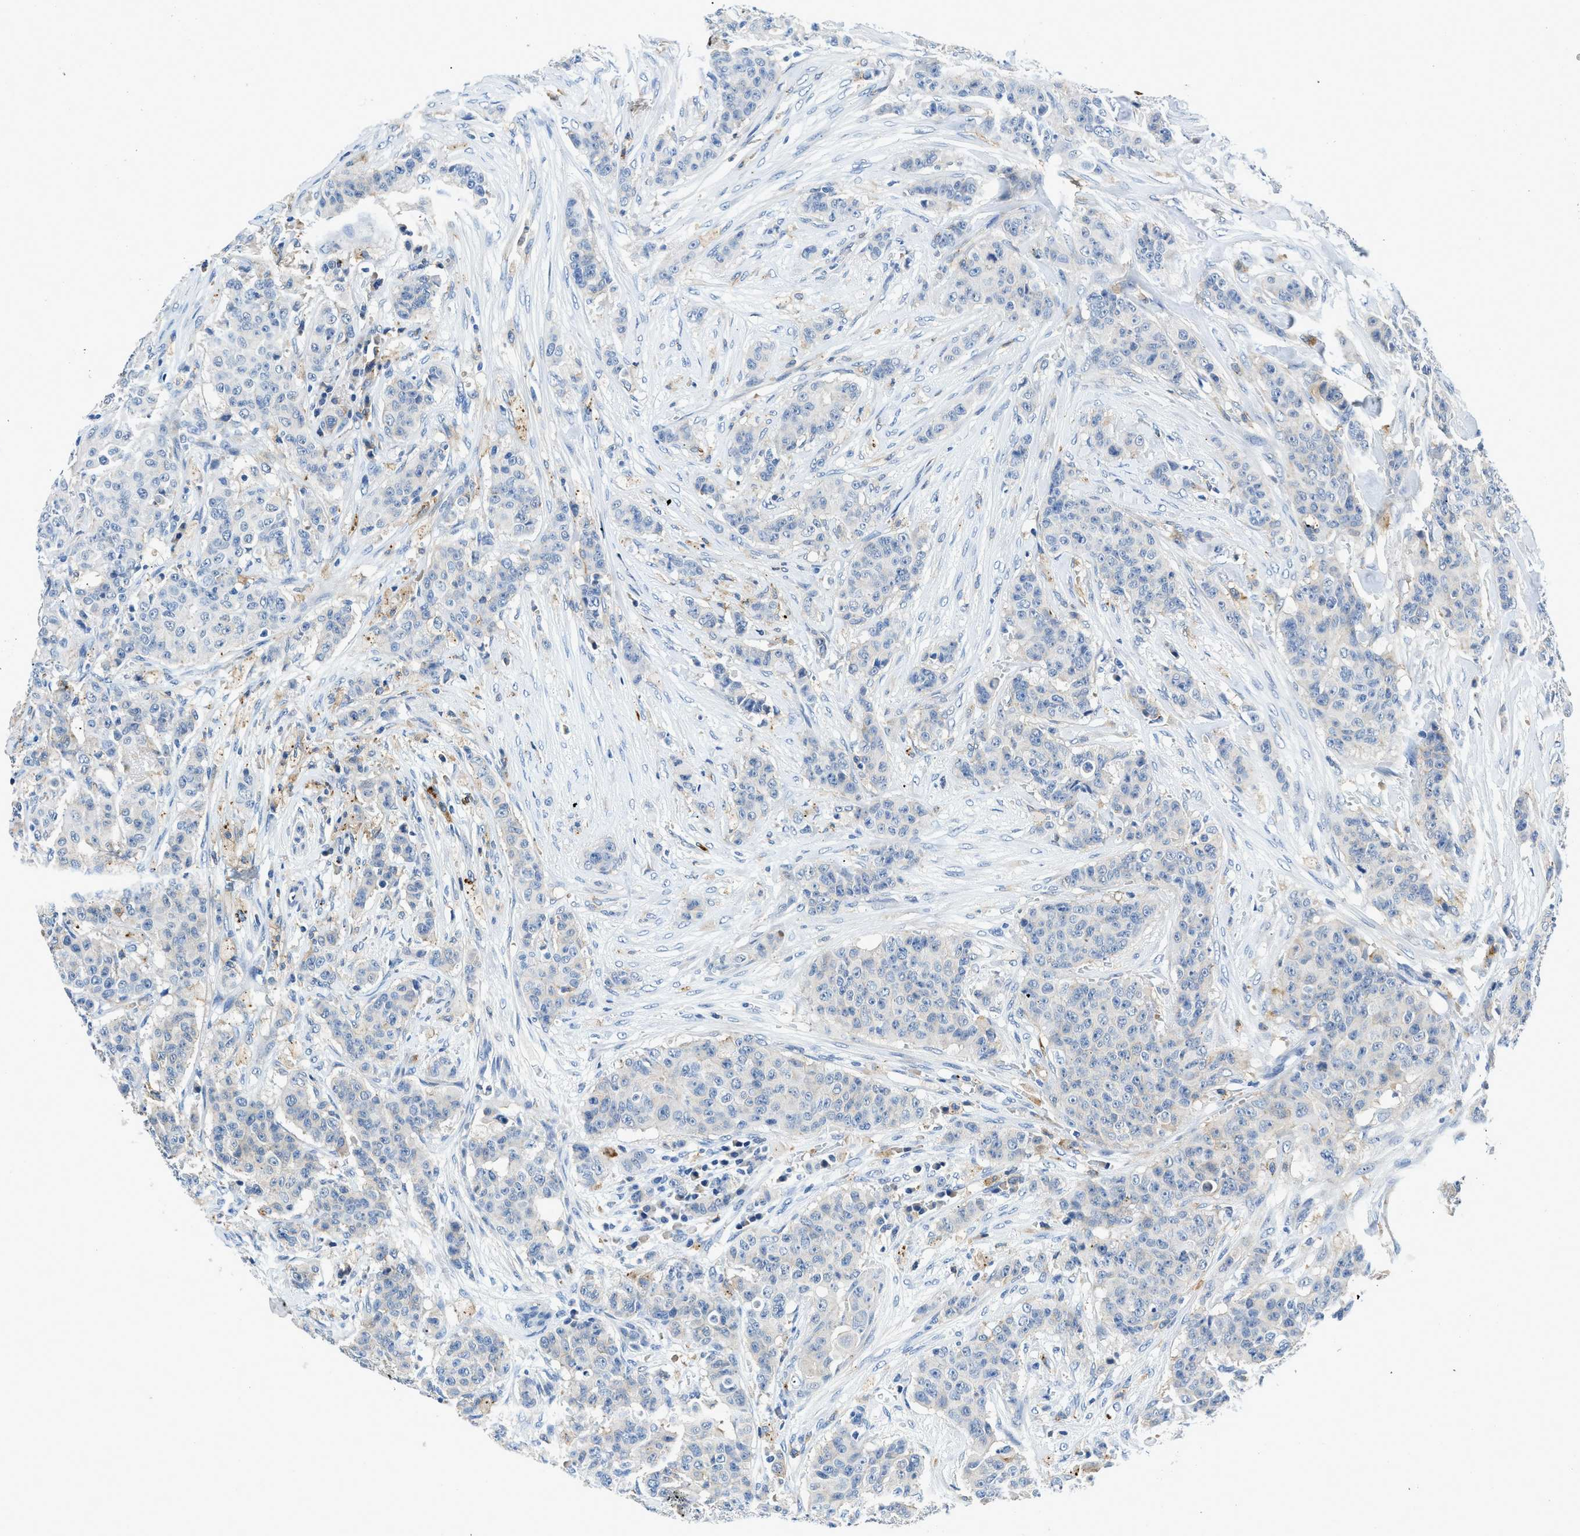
{"staining": {"intensity": "weak", "quantity": "<25%", "location": "cytoplasmic/membranous"}, "tissue": "breast cancer", "cell_type": "Tumor cells", "image_type": "cancer", "snomed": [{"axis": "morphology", "description": "Normal tissue, NOS"}, {"axis": "morphology", "description": "Duct carcinoma"}, {"axis": "topography", "description": "Breast"}], "caption": "The IHC histopathology image has no significant staining in tumor cells of breast infiltrating ductal carcinoma tissue.", "gene": "CD226", "patient": {"sex": "female", "age": 40}}